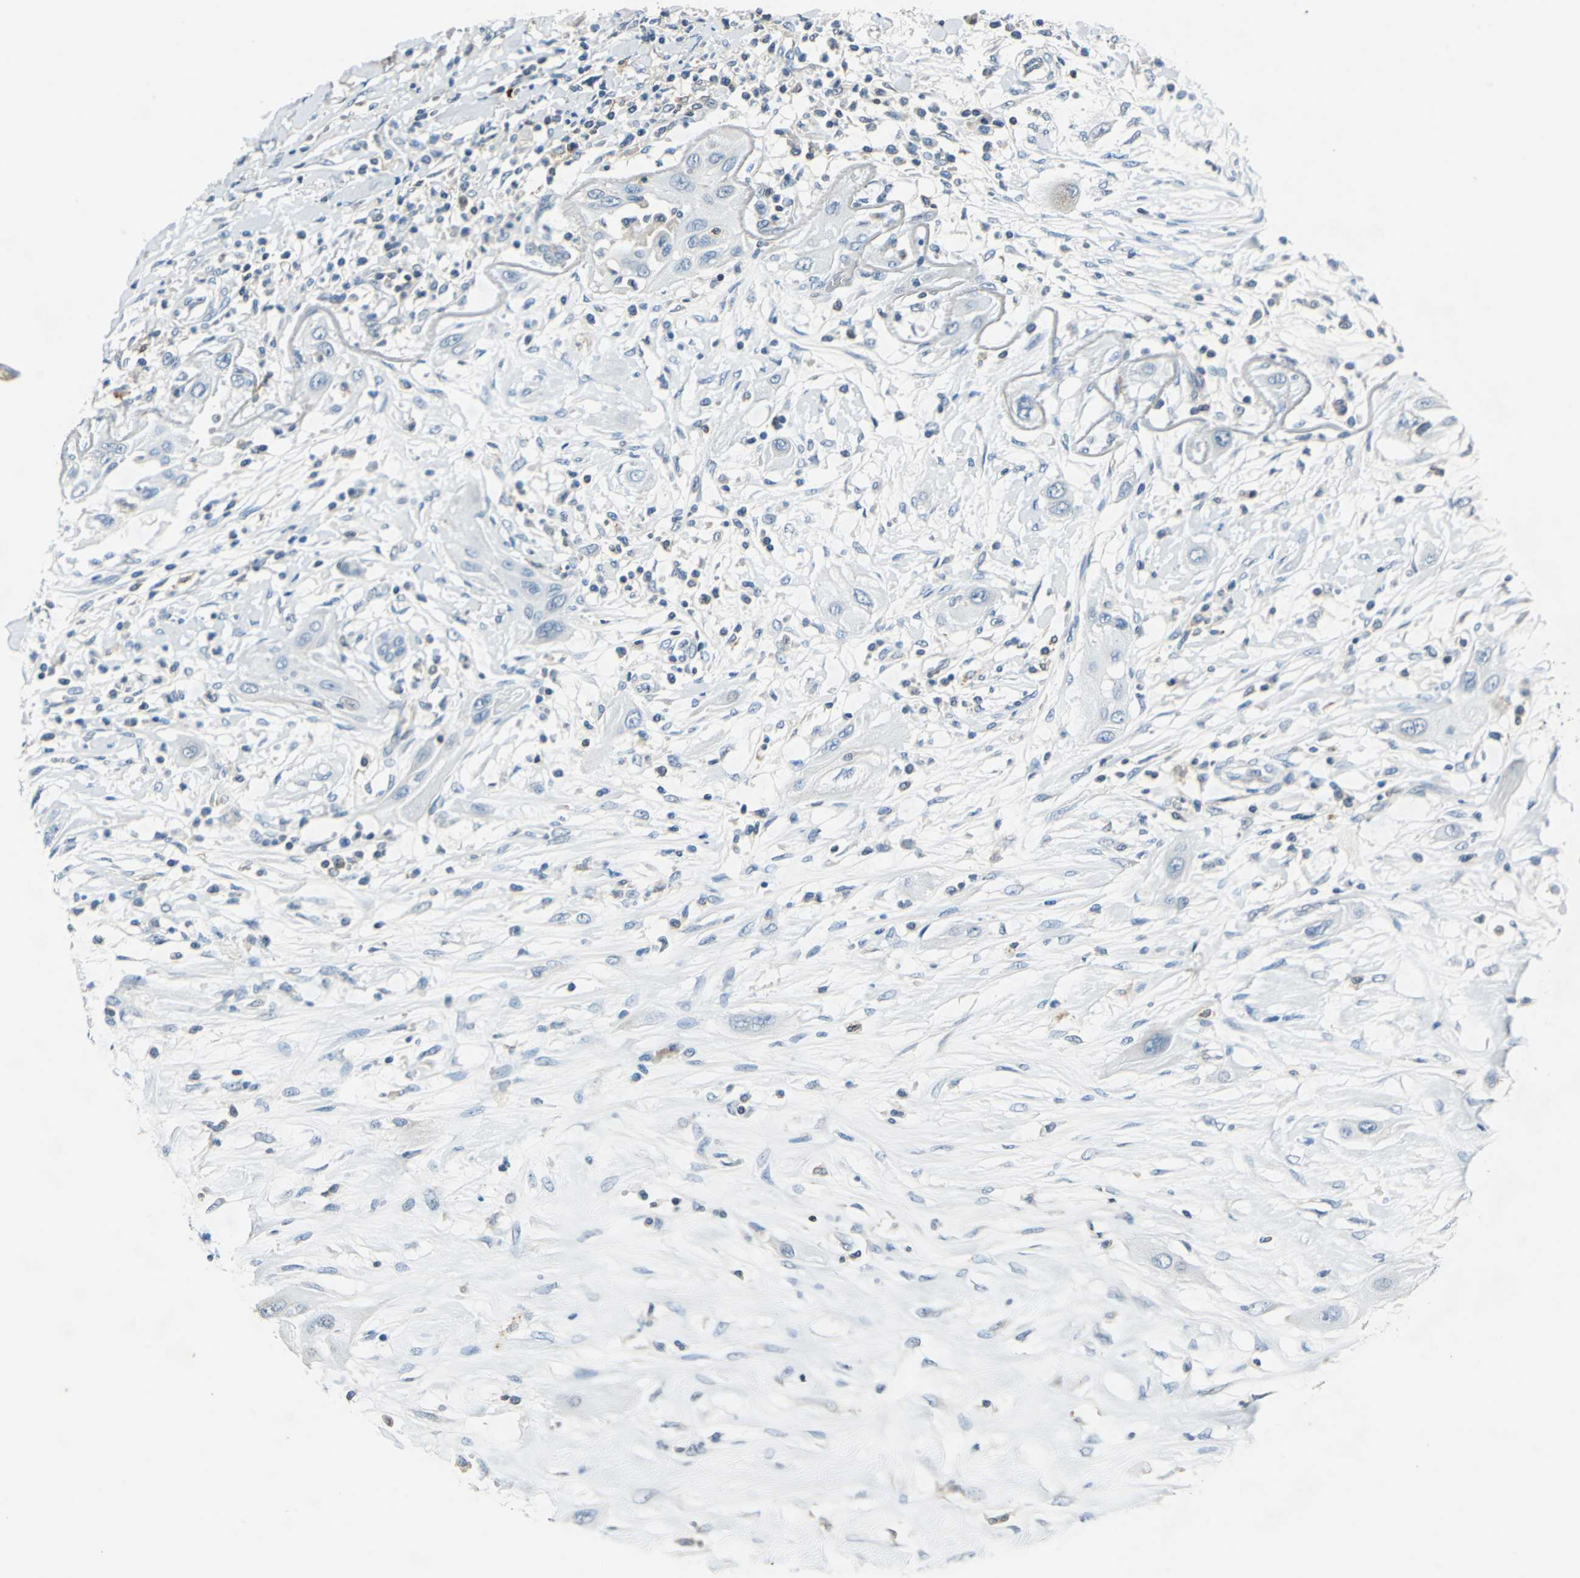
{"staining": {"intensity": "negative", "quantity": "none", "location": "none"}, "tissue": "lung cancer", "cell_type": "Tumor cells", "image_type": "cancer", "snomed": [{"axis": "morphology", "description": "Squamous cell carcinoma, NOS"}, {"axis": "topography", "description": "Lung"}], "caption": "Tumor cells show no significant staining in squamous cell carcinoma (lung).", "gene": "CPA3", "patient": {"sex": "female", "age": 47}}